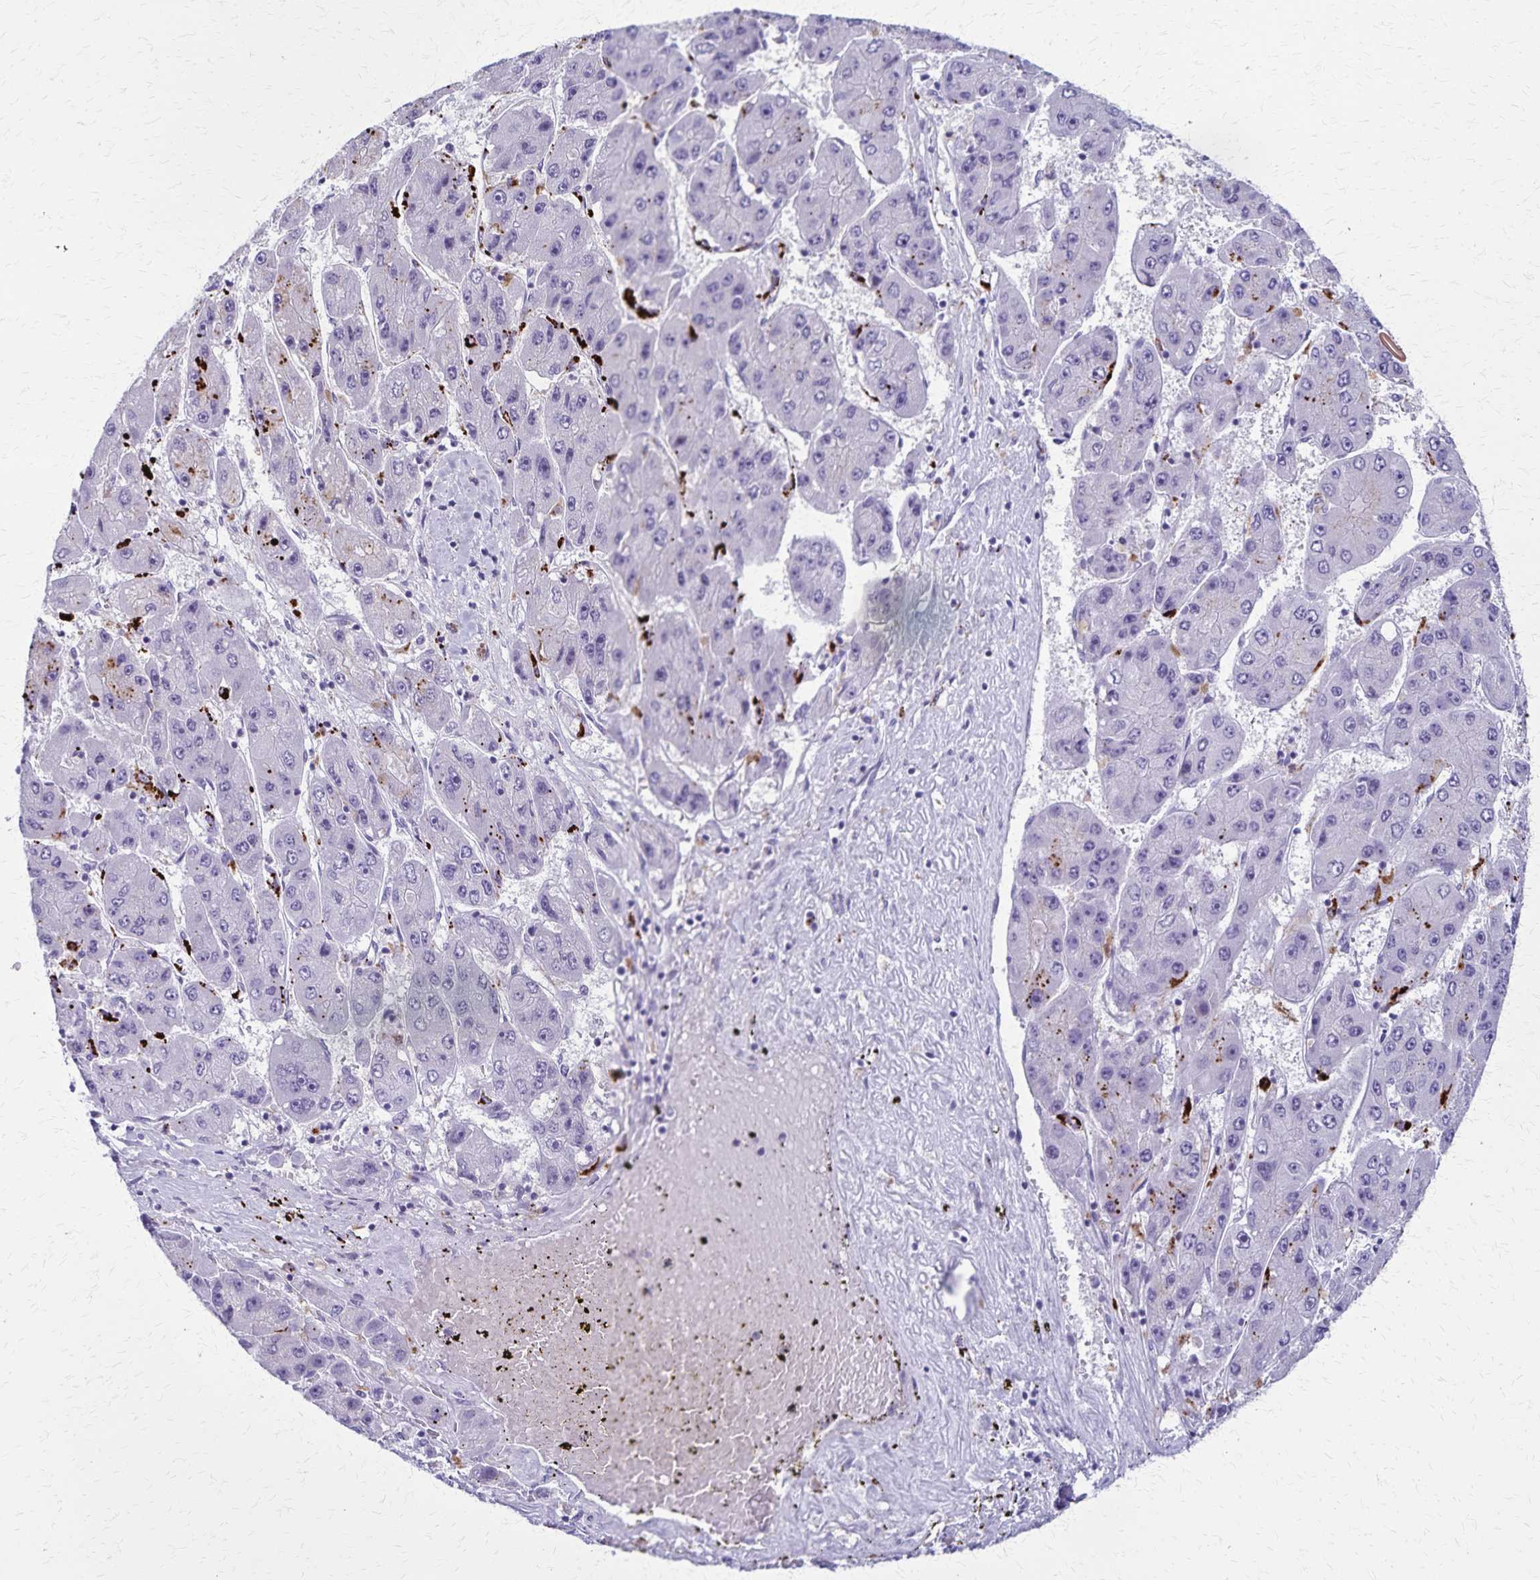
{"staining": {"intensity": "negative", "quantity": "none", "location": "none"}, "tissue": "liver cancer", "cell_type": "Tumor cells", "image_type": "cancer", "snomed": [{"axis": "morphology", "description": "Carcinoma, Hepatocellular, NOS"}, {"axis": "topography", "description": "Liver"}], "caption": "A photomicrograph of human hepatocellular carcinoma (liver) is negative for staining in tumor cells.", "gene": "TMEM60", "patient": {"sex": "female", "age": 61}}